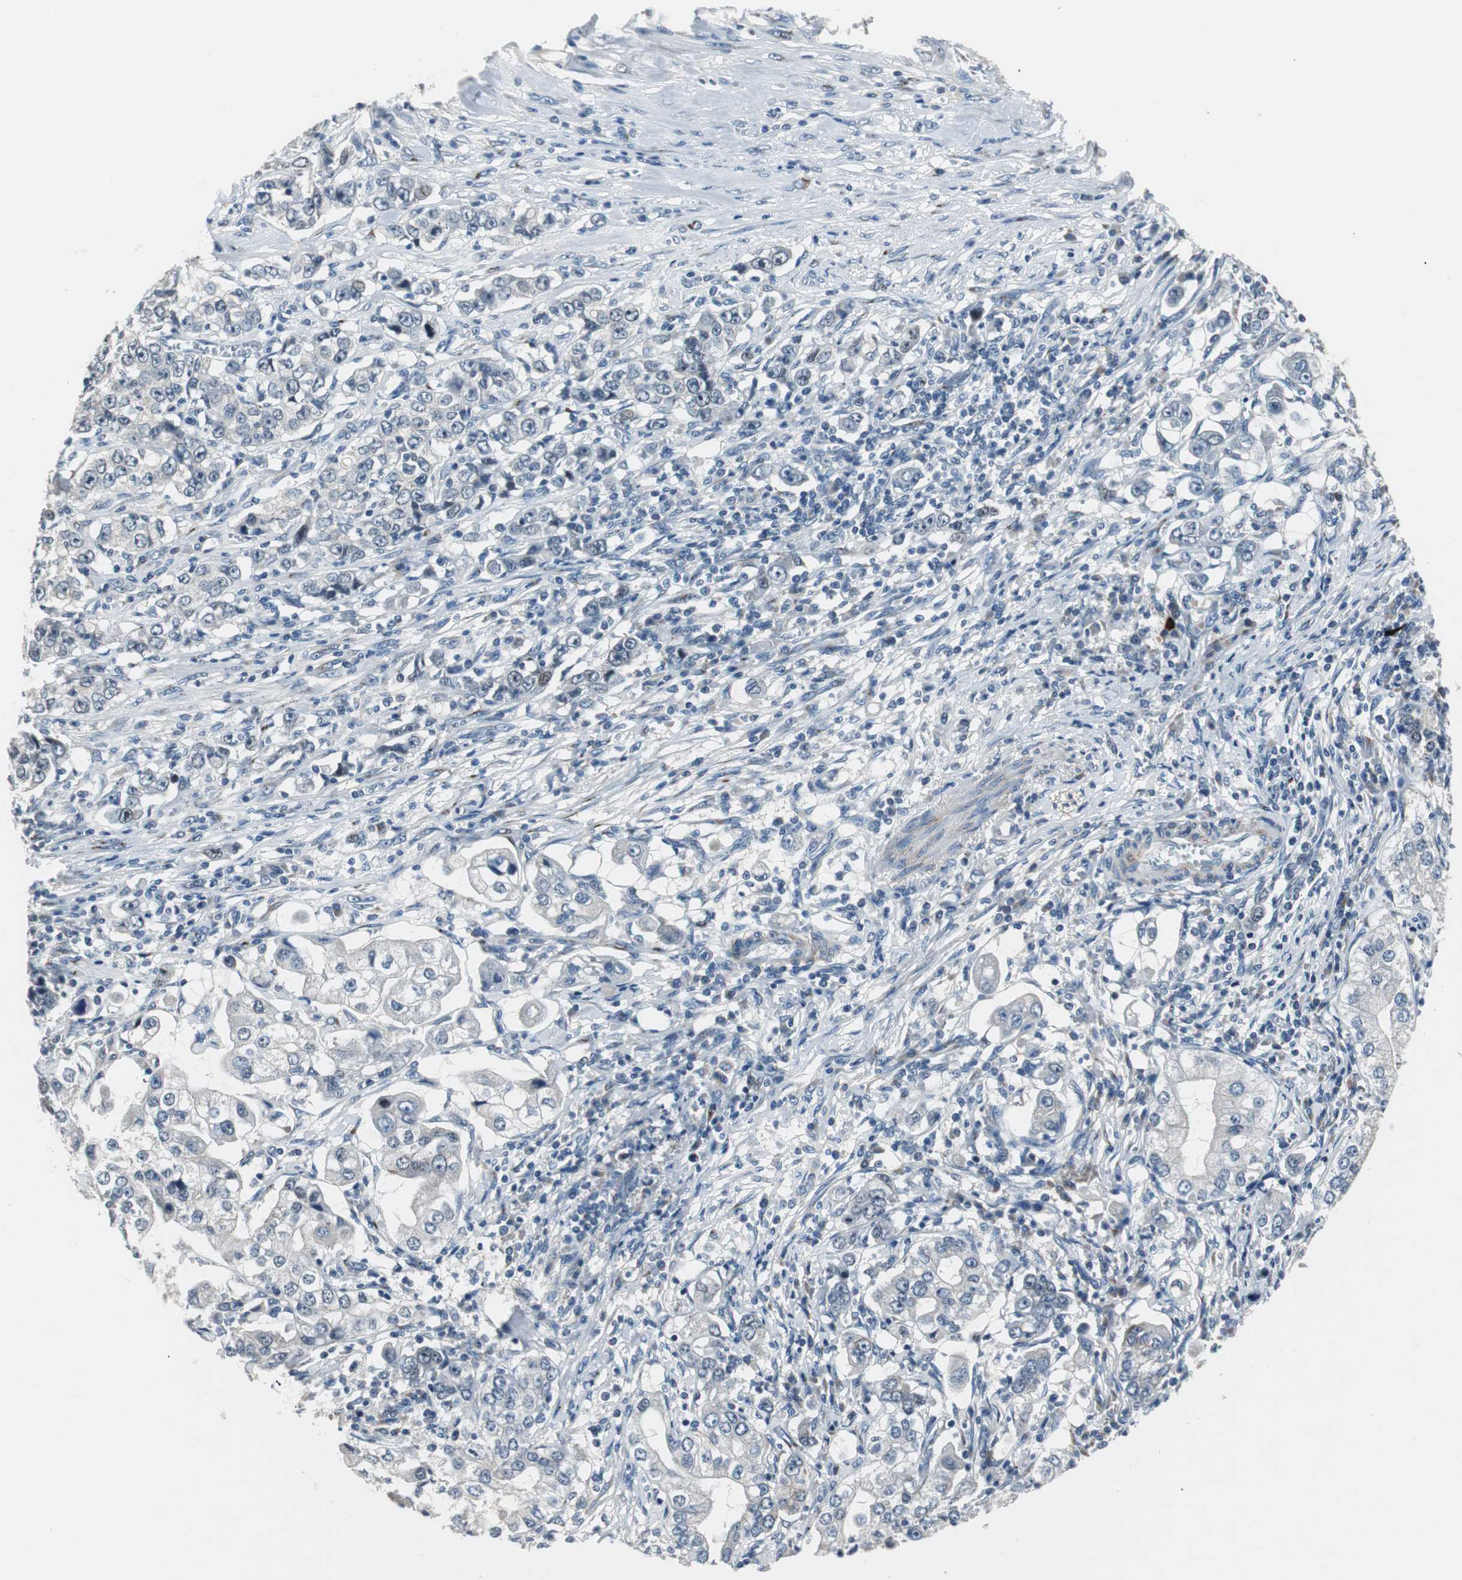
{"staining": {"intensity": "negative", "quantity": "none", "location": "none"}, "tissue": "stomach cancer", "cell_type": "Tumor cells", "image_type": "cancer", "snomed": [{"axis": "morphology", "description": "Adenocarcinoma, NOS"}, {"axis": "topography", "description": "Stomach, lower"}], "caption": "High magnification brightfield microscopy of adenocarcinoma (stomach) stained with DAB (3,3'-diaminobenzidine) (brown) and counterstained with hematoxylin (blue): tumor cells show no significant staining.", "gene": "PCYT1B", "patient": {"sex": "female", "age": 72}}